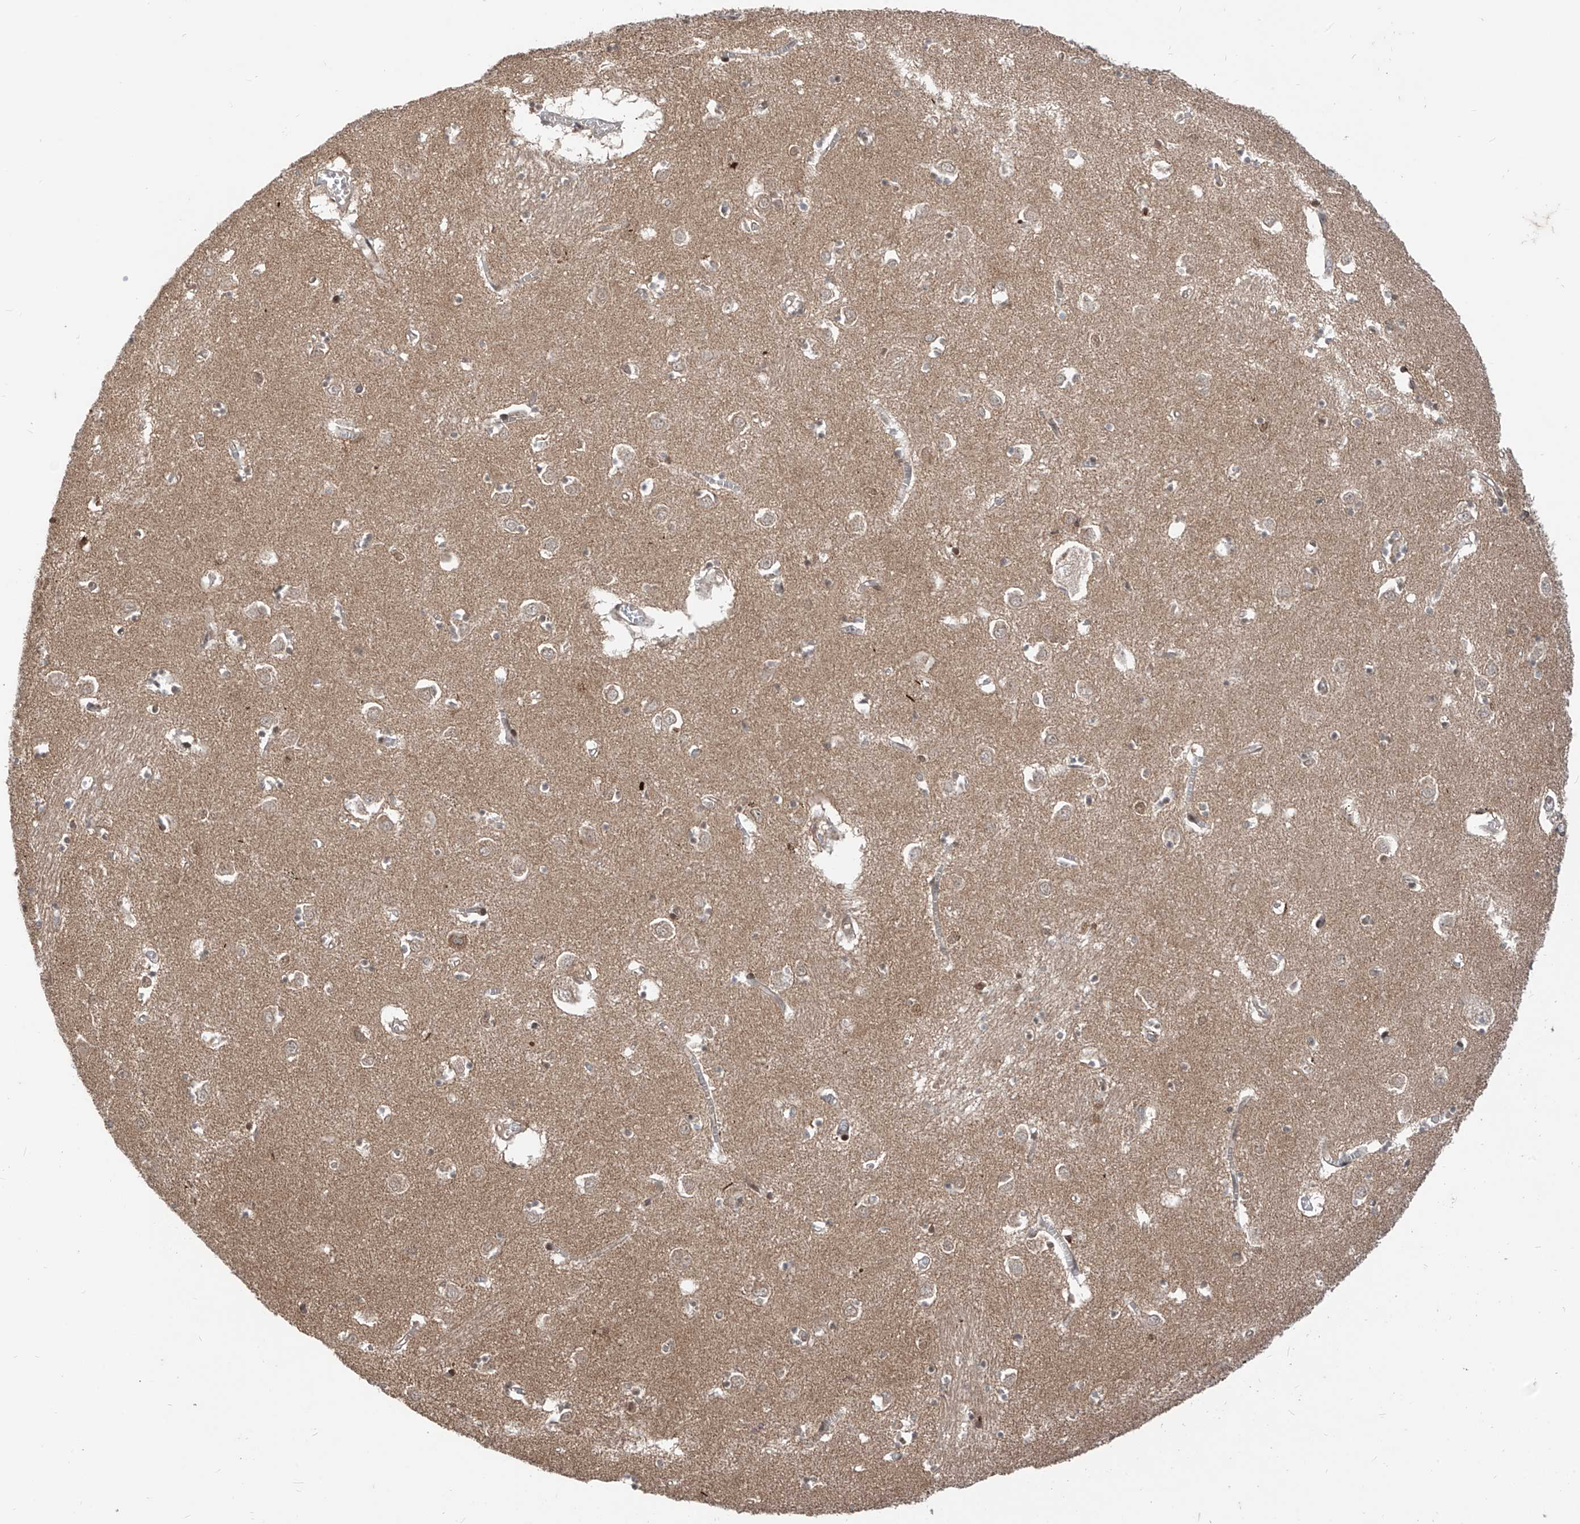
{"staining": {"intensity": "weak", "quantity": "25%-75%", "location": "cytoplasmic/membranous"}, "tissue": "caudate", "cell_type": "Glial cells", "image_type": "normal", "snomed": [{"axis": "morphology", "description": "Normal tissue, NOS"}, {"axis": "topography", "description": "Lateral ventricle wall"}], "caption": "Glial cells demonstrate low levels of weak cytoplasmic/membranous expression in approximately 25%-75% of cells in benign caudate. The staining was performed using DAB, with brown indicating positive protein expression. Nuclei are stained blue with hematoxylin.", "gene": "MTUS2", "patient": {"sex": "male", "age": 70}}